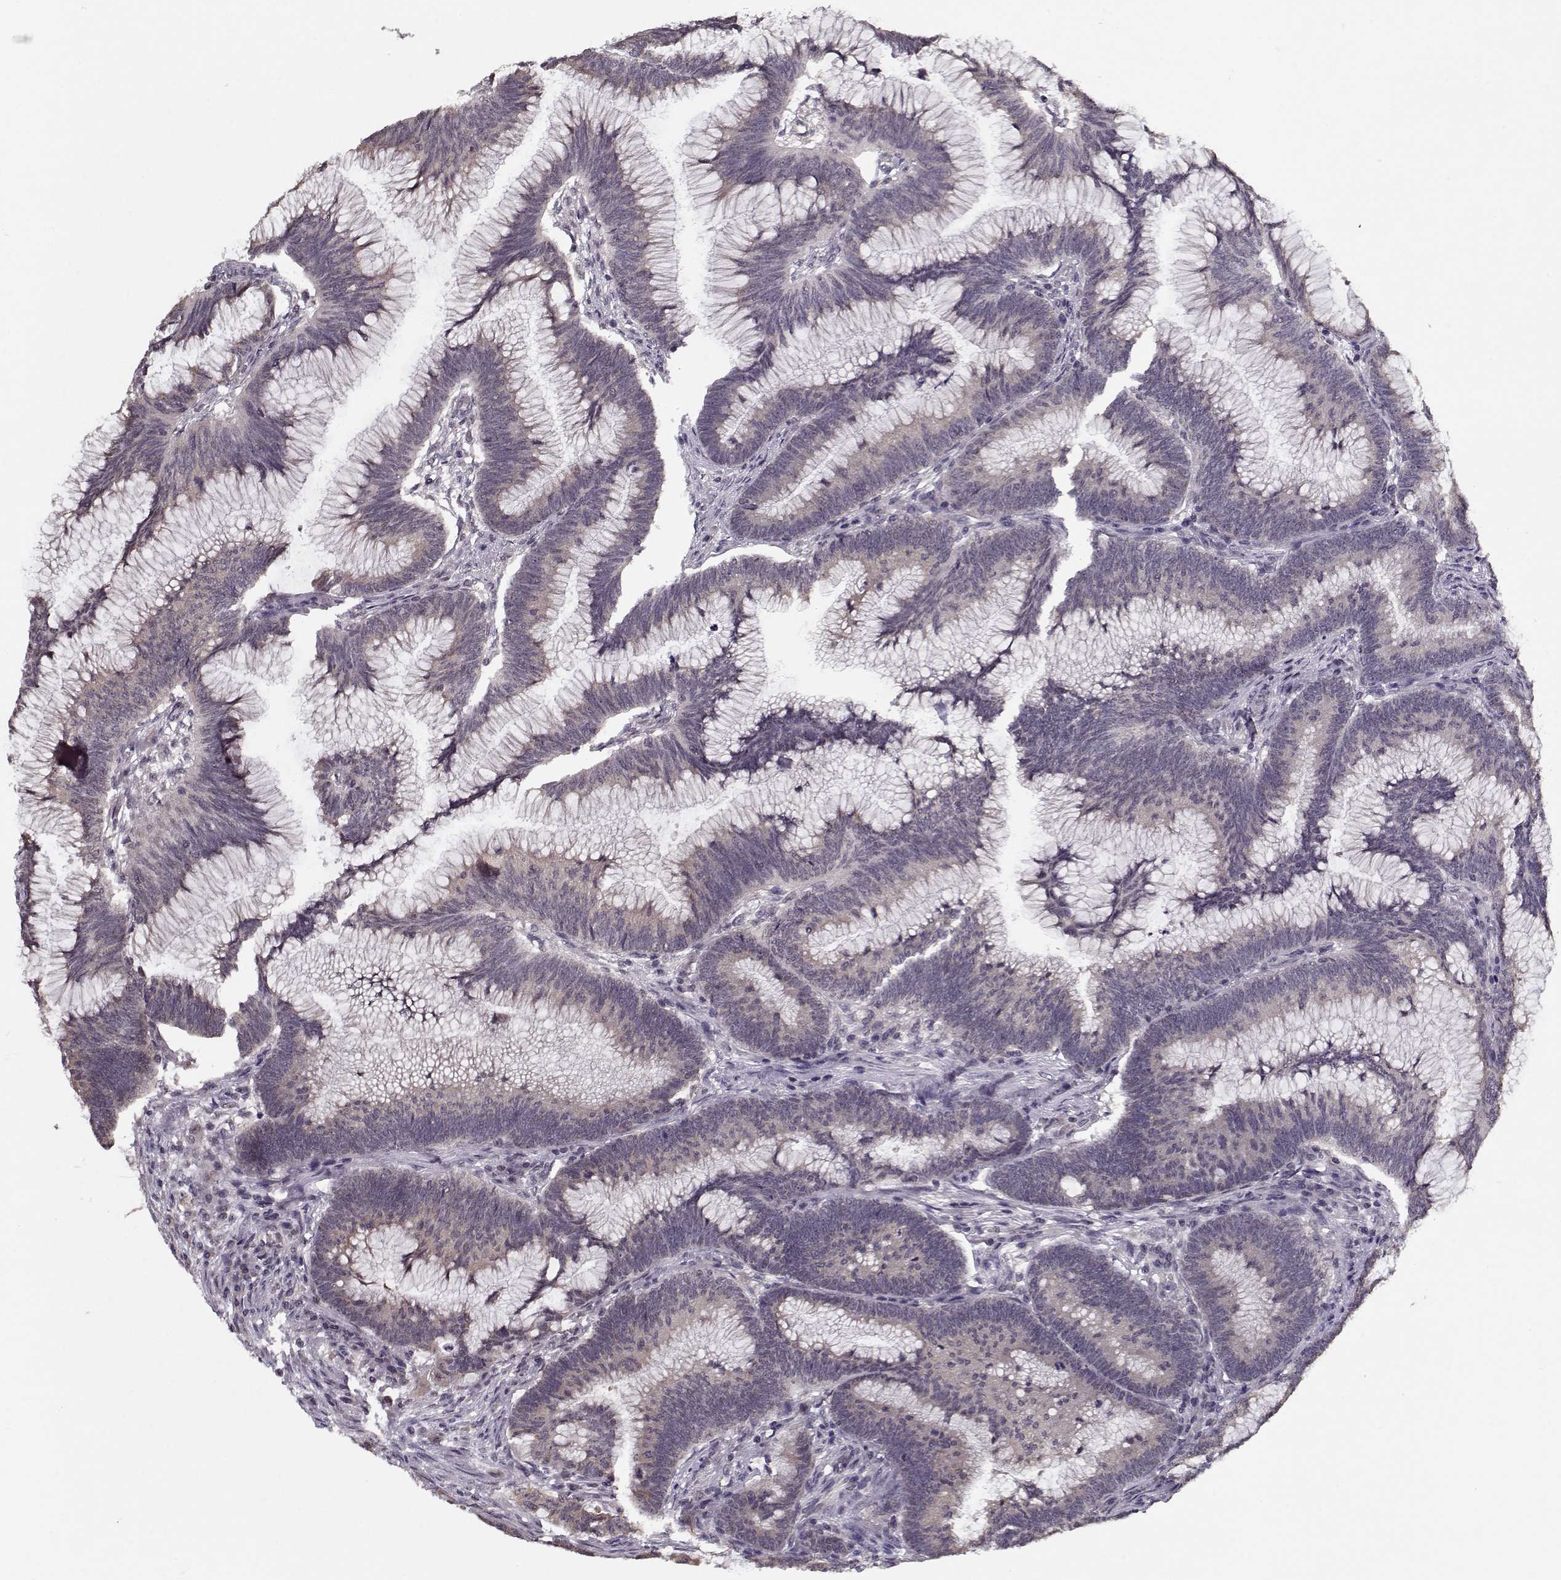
{"staining": {"intensity": "negative", "quantity": "none", "location": "none"}, "tissue": "colorectal cancer", "cell_type": "Tumor cells", "image_type": "cancer", "snomed": [{"axis": "morphology", "description": "Adenocarcinoma, NOS"}, {"axis": "topography", "description": "Colon"}], "caption": "Tumor cells show no significant protein expression in colorectal adenocarcinoma.", "gene": "TESPA1", "patient": {"sex": "female", "age": 78}}